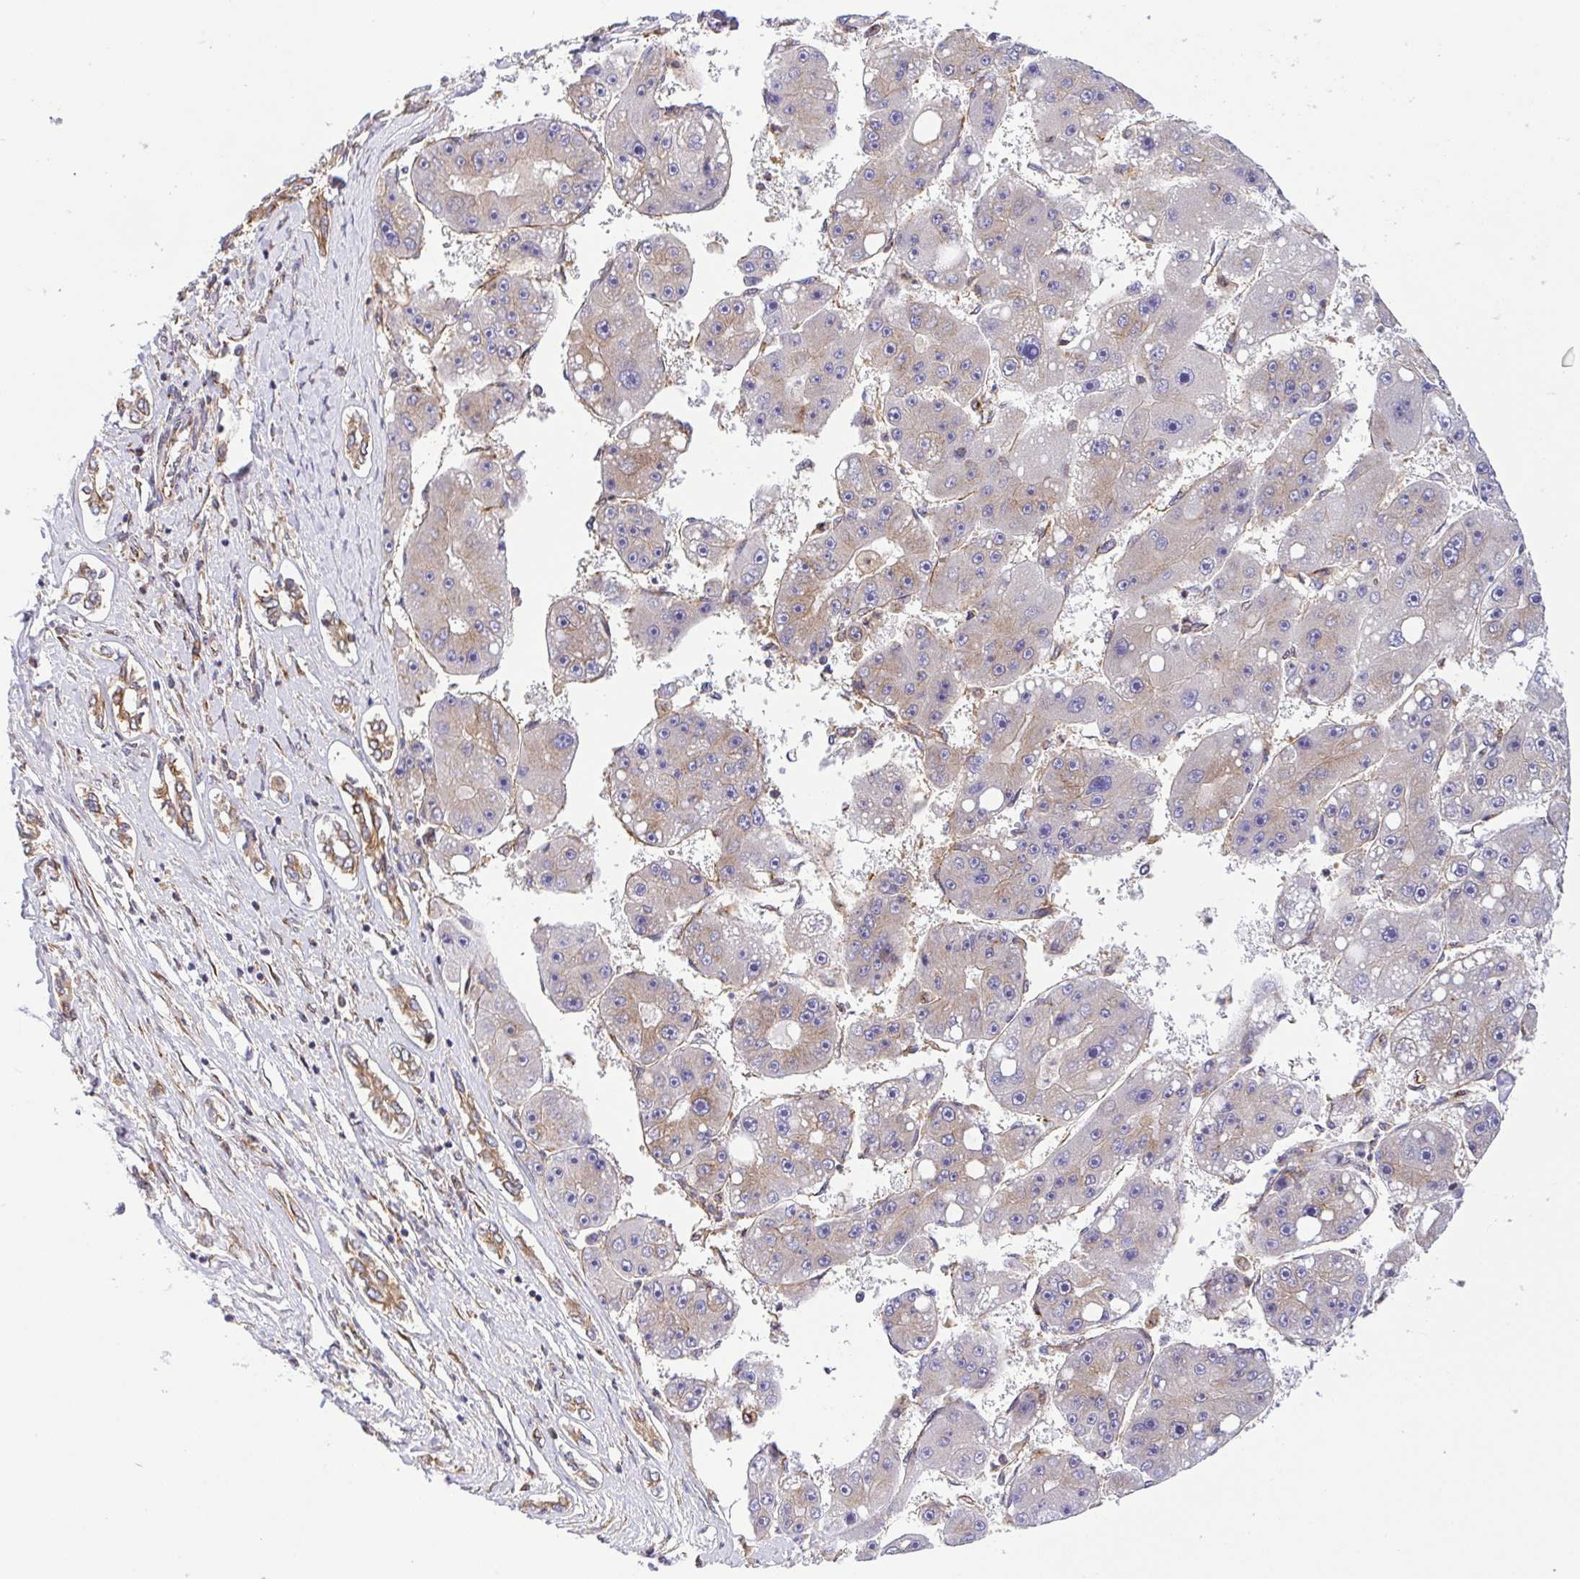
{"staining": {"intensity": "negative", "quantity": "none", "location": "none"}, "tissue": "liver cancer", "cell_type": "Tumor cells", "image_type": "cancer", "snomed": [{"axis": "morphology", "description": "Carcinoma, Hepatocellular, NOS"}, {"axis": "topography", "description": "Liver"}], "caption": "This is an immunohistochemistry photomicrograph of hepatocellular carcinoma (liver). There is no staining in tumor cells.", "gene": "KIF5B", "patient": {"sex": "female", "age": 61}}